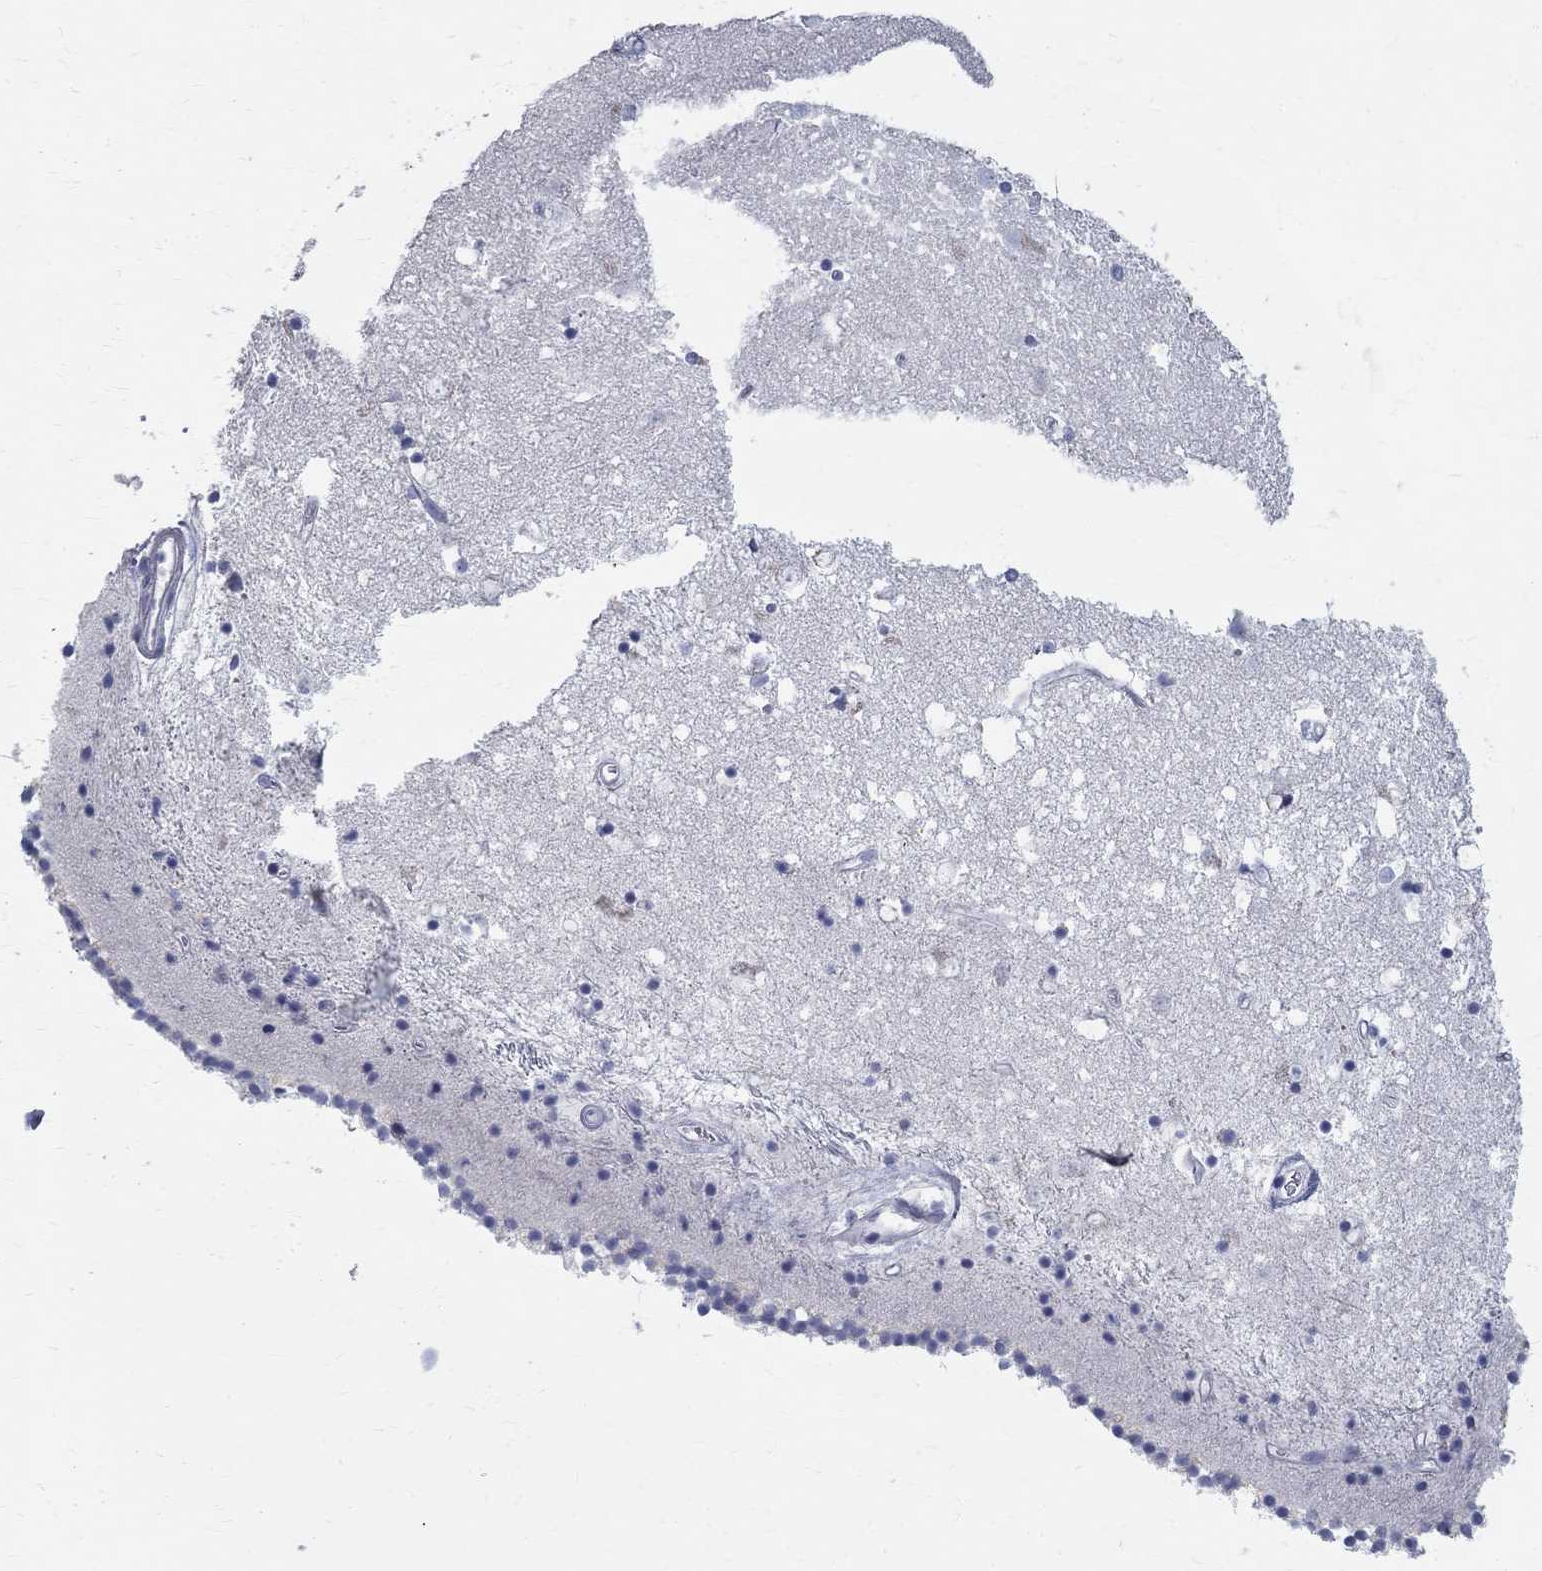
{"staining": {"intensity": "negative", "quantity": "none", "location": "none"}, "tissue": "caudate", "cell_type": "Glial cells", "image_type": "normal", "snomed": [{"axis": "morphology", "description": "Normal tissue, NOS"}, {"axis": "topography", "description": "Lateral ventricle wall"}], "caption": "Immunohistochemical staining of benign caudate exhibits no significant staining in glial cells. The staining was performed using DAB (3,3'-diaminobenzidine) to visualize the protein expression in brown, while the nuclei were stained in blue with hematoxylin (Magnification: 20x).", "gene": "TGM4", "patient": {"sex": "female", "age": 71}}